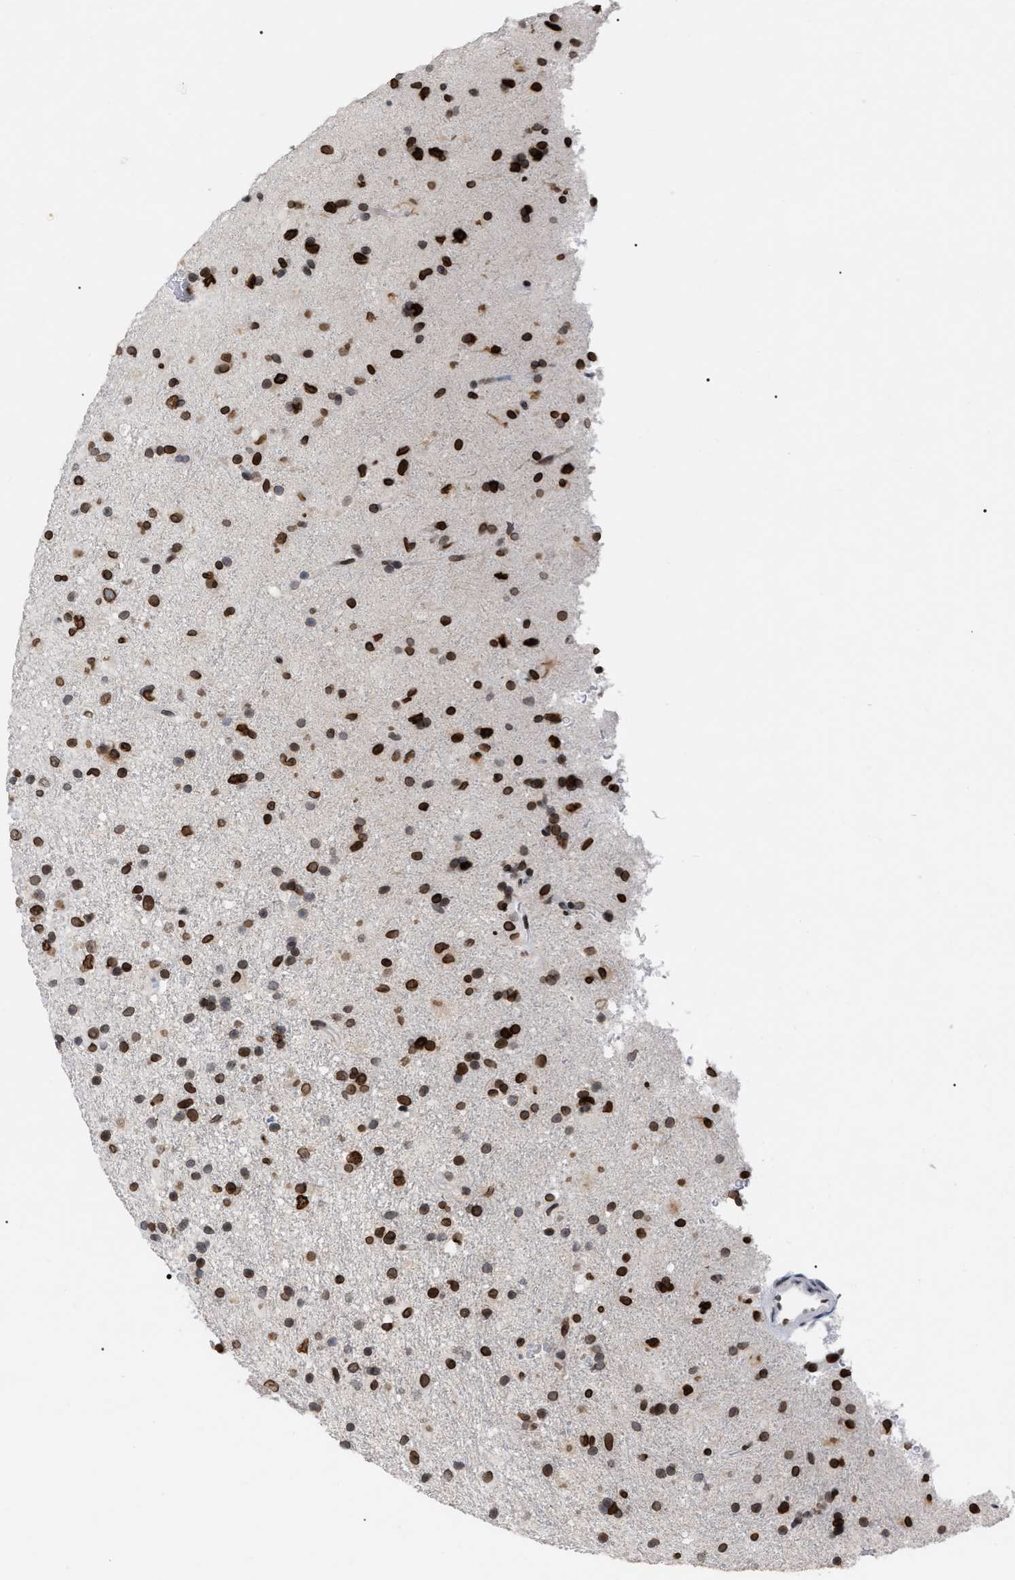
{"staining": {"intensity": "strong", "quantity": ">75%", "location": "cytoplasmic/membranous,nuclear"}, "tissue": "glioma", "cell_type": "Tumor cells", "image_type": "cancer", "snomed": [{"axis": "morphology", "description": "Glioma, malignant, Low grade"}, {"axis": "topography", "description": "Brain"}], "caption": "Strong cytoplasmic/membranous and nuclear positivity for a protein is seen in approximately >75% of tumor cells of glioma using IHC.", "gene": "TPR", "patient": {"sex": "male", "age": 65}}